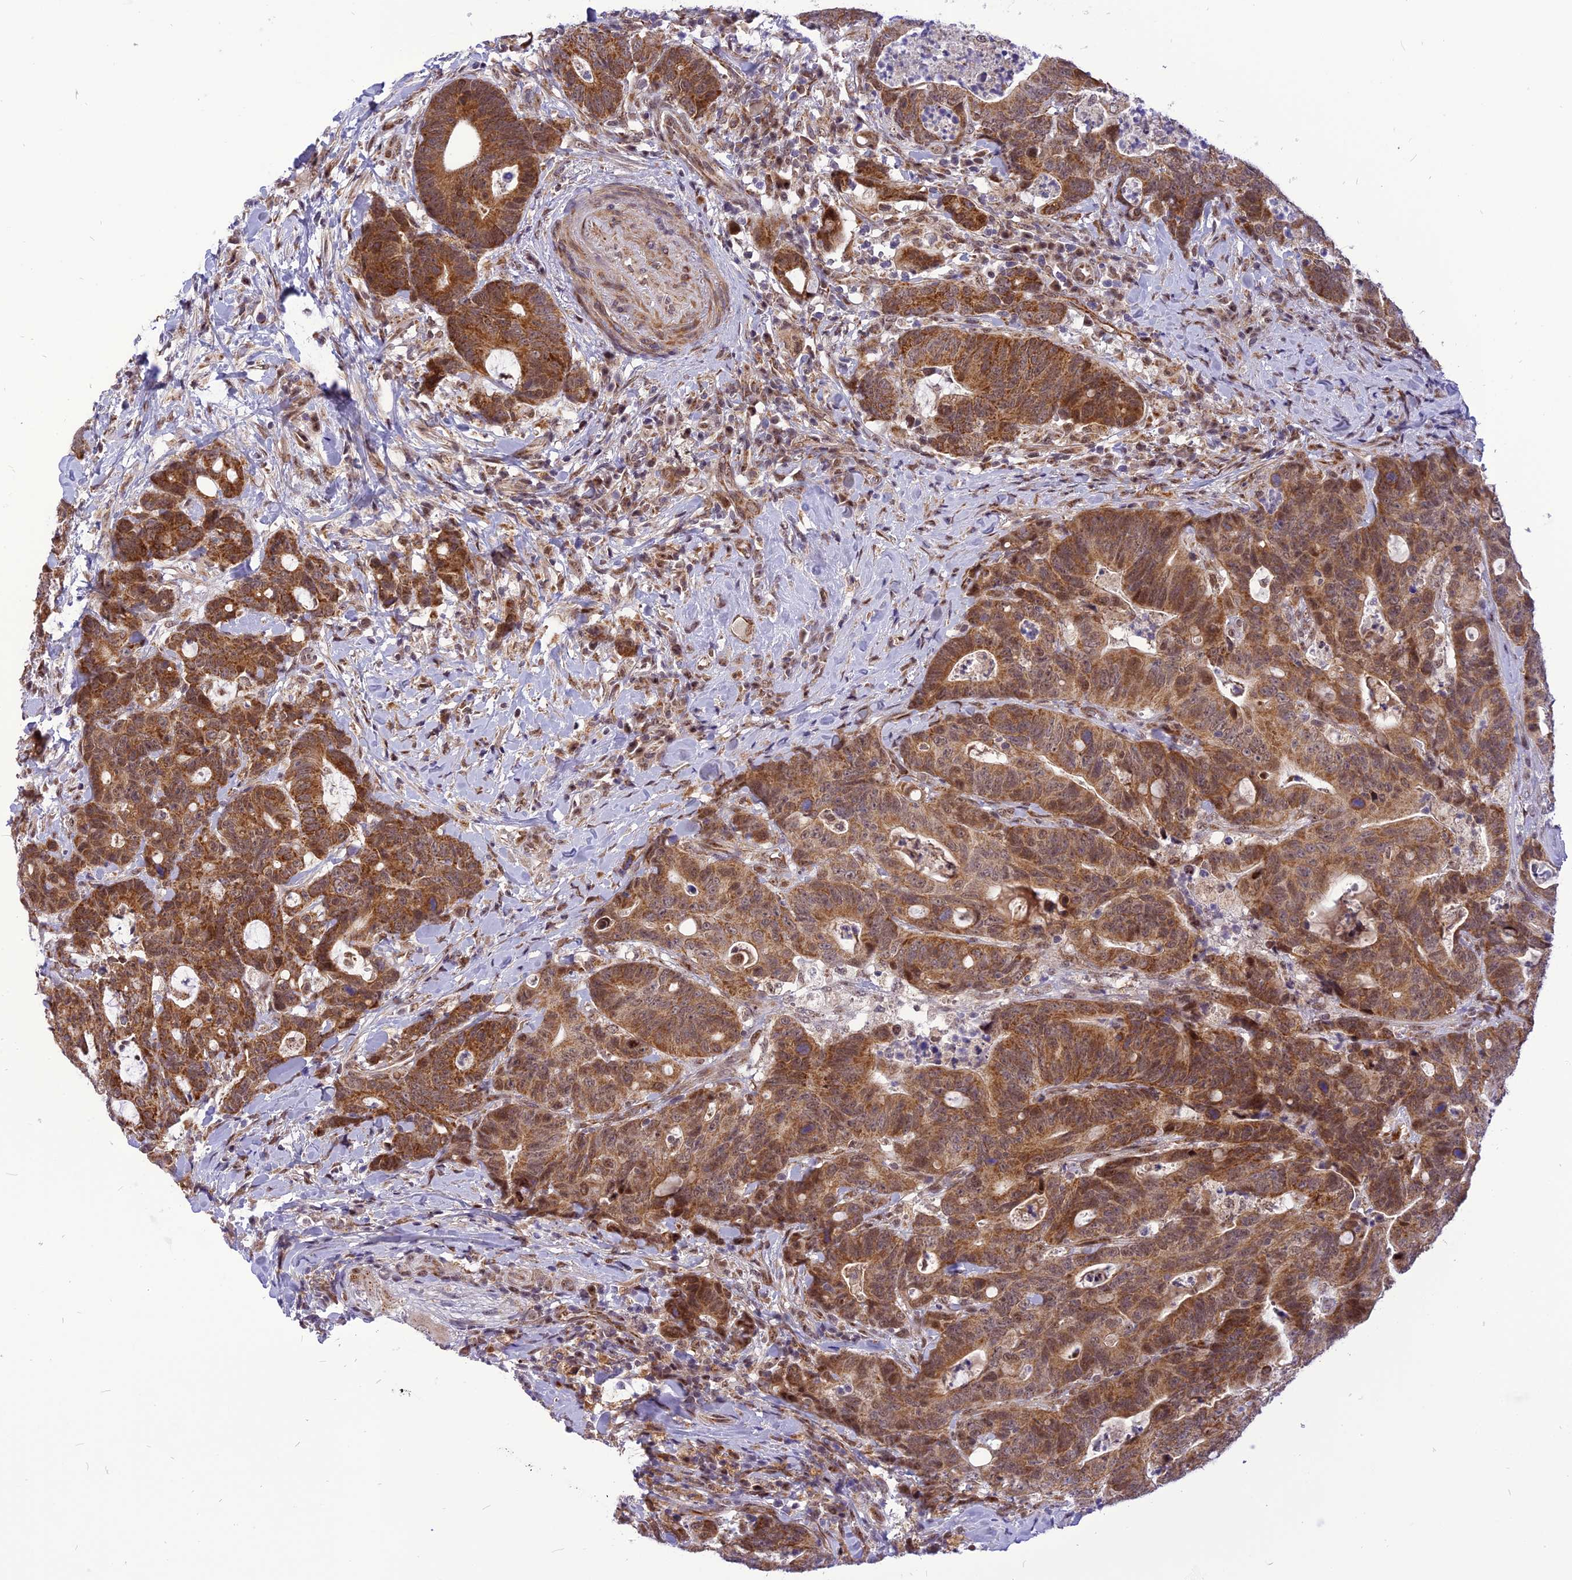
{"staining": {"intensity": "moderate", "quantity": ">75%", "location": "cytoplasmic/membranous,nuclear"}, "tissue": "colorectal cancer", "cell_type": "Tumor cells", "image_type": "cancer", "snomed": [{"axis": "morphology", "description": "Adenocarcinoma, NOS"}, {"axis": "topography", "description": "Colon"}], "caption": "A brown stain highlights moderate cytoplasmic/membranous and nuclear expression of a protein in colorectal cancer tumor cells. (Stains: DAB (3,3'-diaminobenzidine) in brown, nuclei in blue, Microscopy: brightfield microscopy at high magnification).", "gene": "CMC1", "patient": {"sex": "female", "age": 82}}